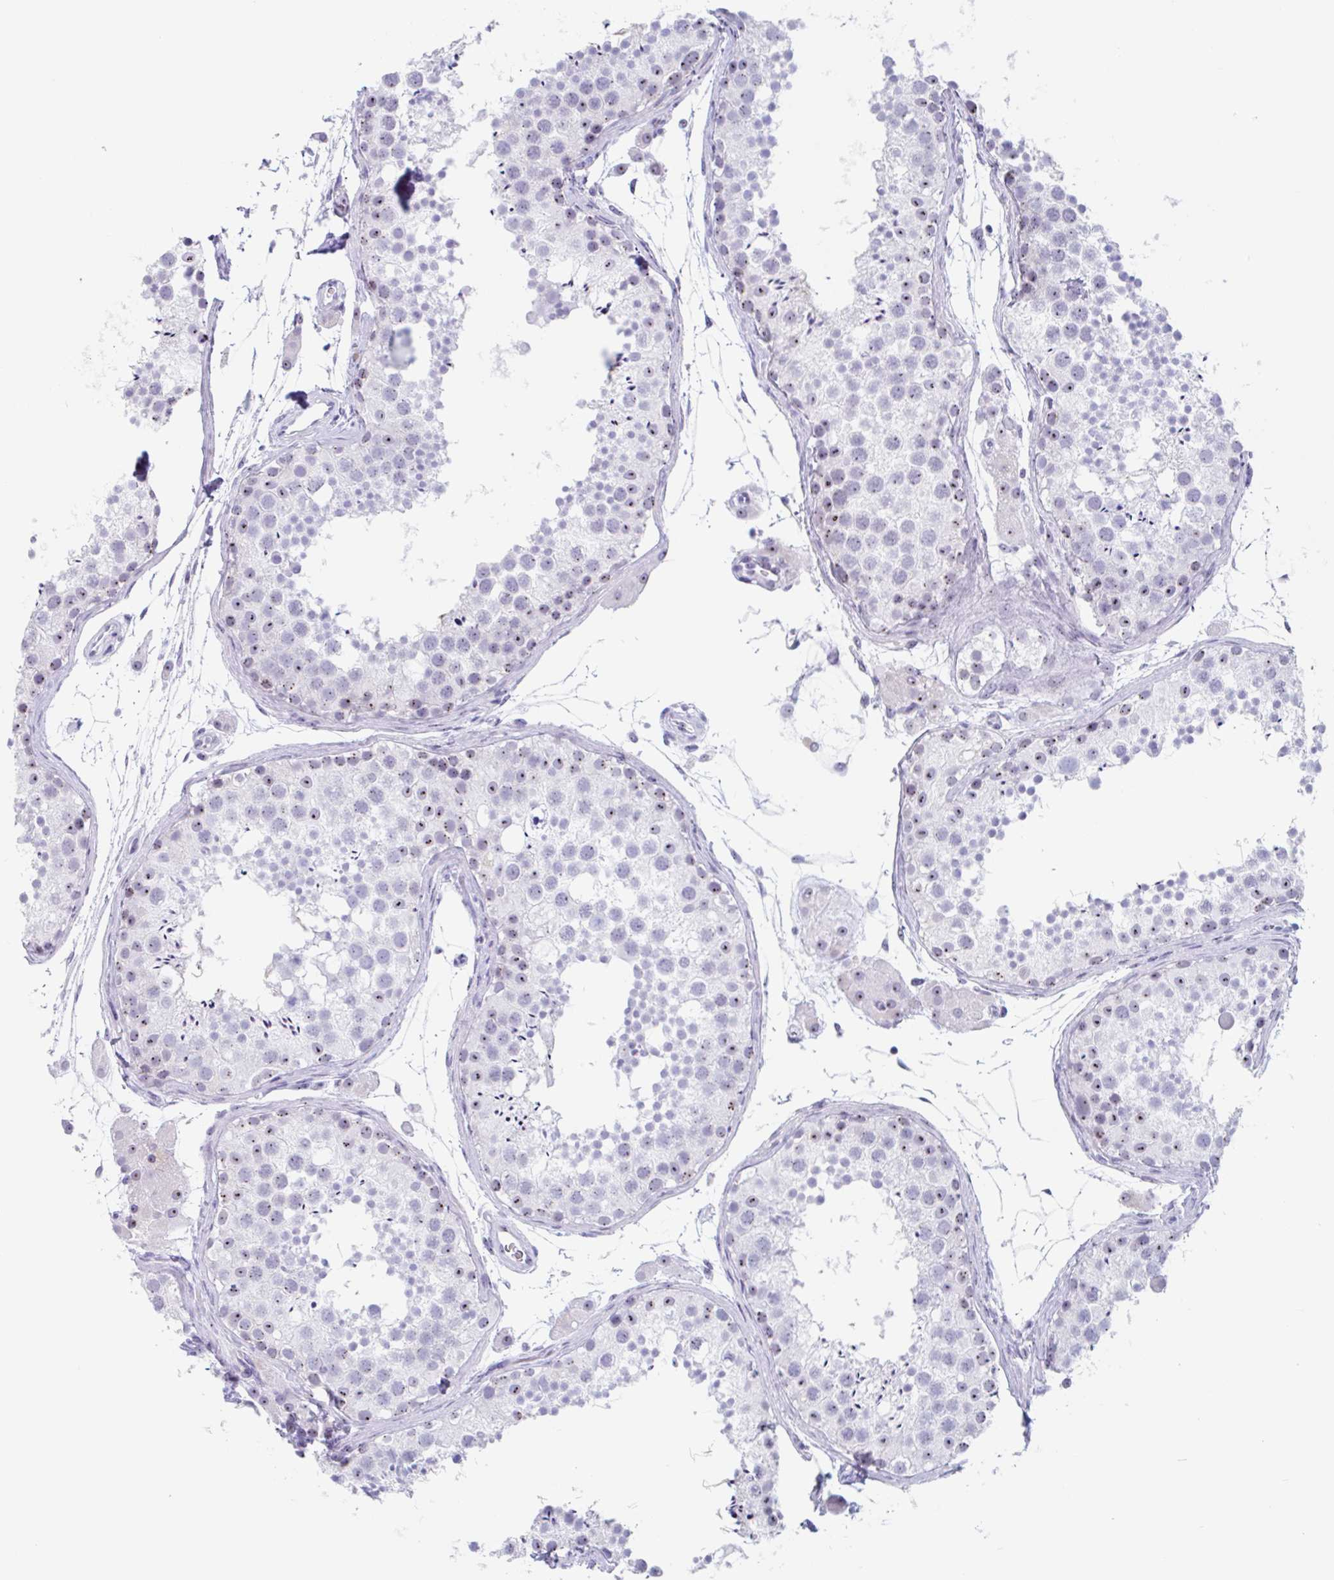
{"staining": {"intensity": "moderate", "quantity": "25%-75%", "location": "nuclear"}, "tissue": "testis", "cell_type": "Cells in seminiferous ducts", "image_type": "normal", "snomed": [{"axis": "morphology", "description": "Normal tissue, NOS"}, {"axis": "topography", "description": "Testis"}], "caption": "This histopathology image demonstrates unremarkable testis stained with immunohistochemistry (IHC) to label a protein in brown. The nuclear of cells in seminiferous ducts show moderate positivity for the protein. Nuclei are counter-stained blue.", "gene": "LENG9", "patient": {"sex": "male", "age": 41}}